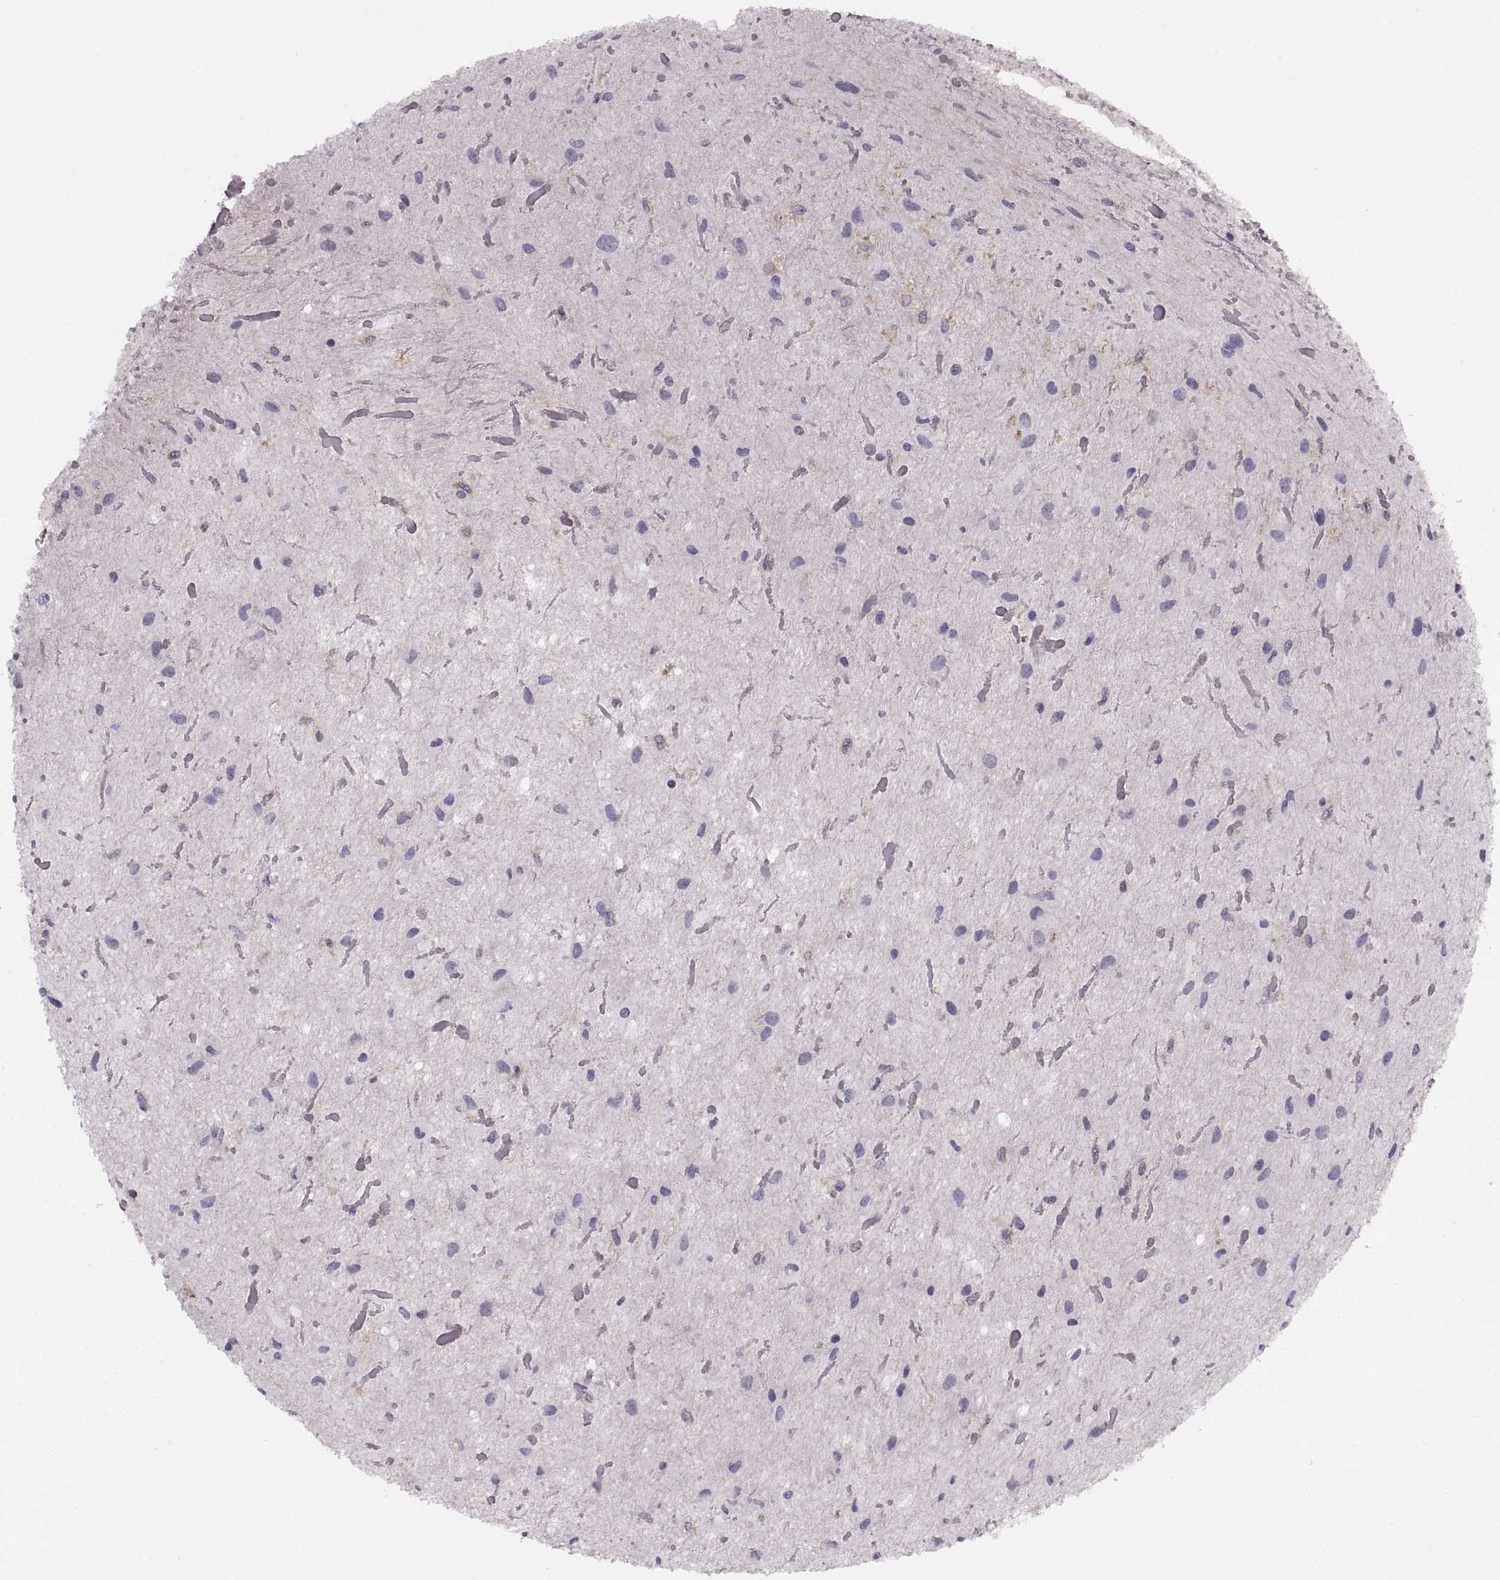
{"staining": {"intensity": "negative", "quantity": "none", "location": "none"}, "tissue": "glioma", "cell_type": "Tumor cells", "image_type": "cancer", "snomed": [{"axis": "morphology", "description": "Glioma, malignant, Low grade"}, {"axis": "topography", "description": "Cerebellum"}], "caption": "High magnification brightfield microscopy of malignant glioma (low-grade) stained with DAB (3,3'-diaminobenzidine) (brown) and counterstained with hematoxylin (blue): tumor cells show no significant expression.", "gene": "RALB", "patient": {"sex": "female", "age": 14}}